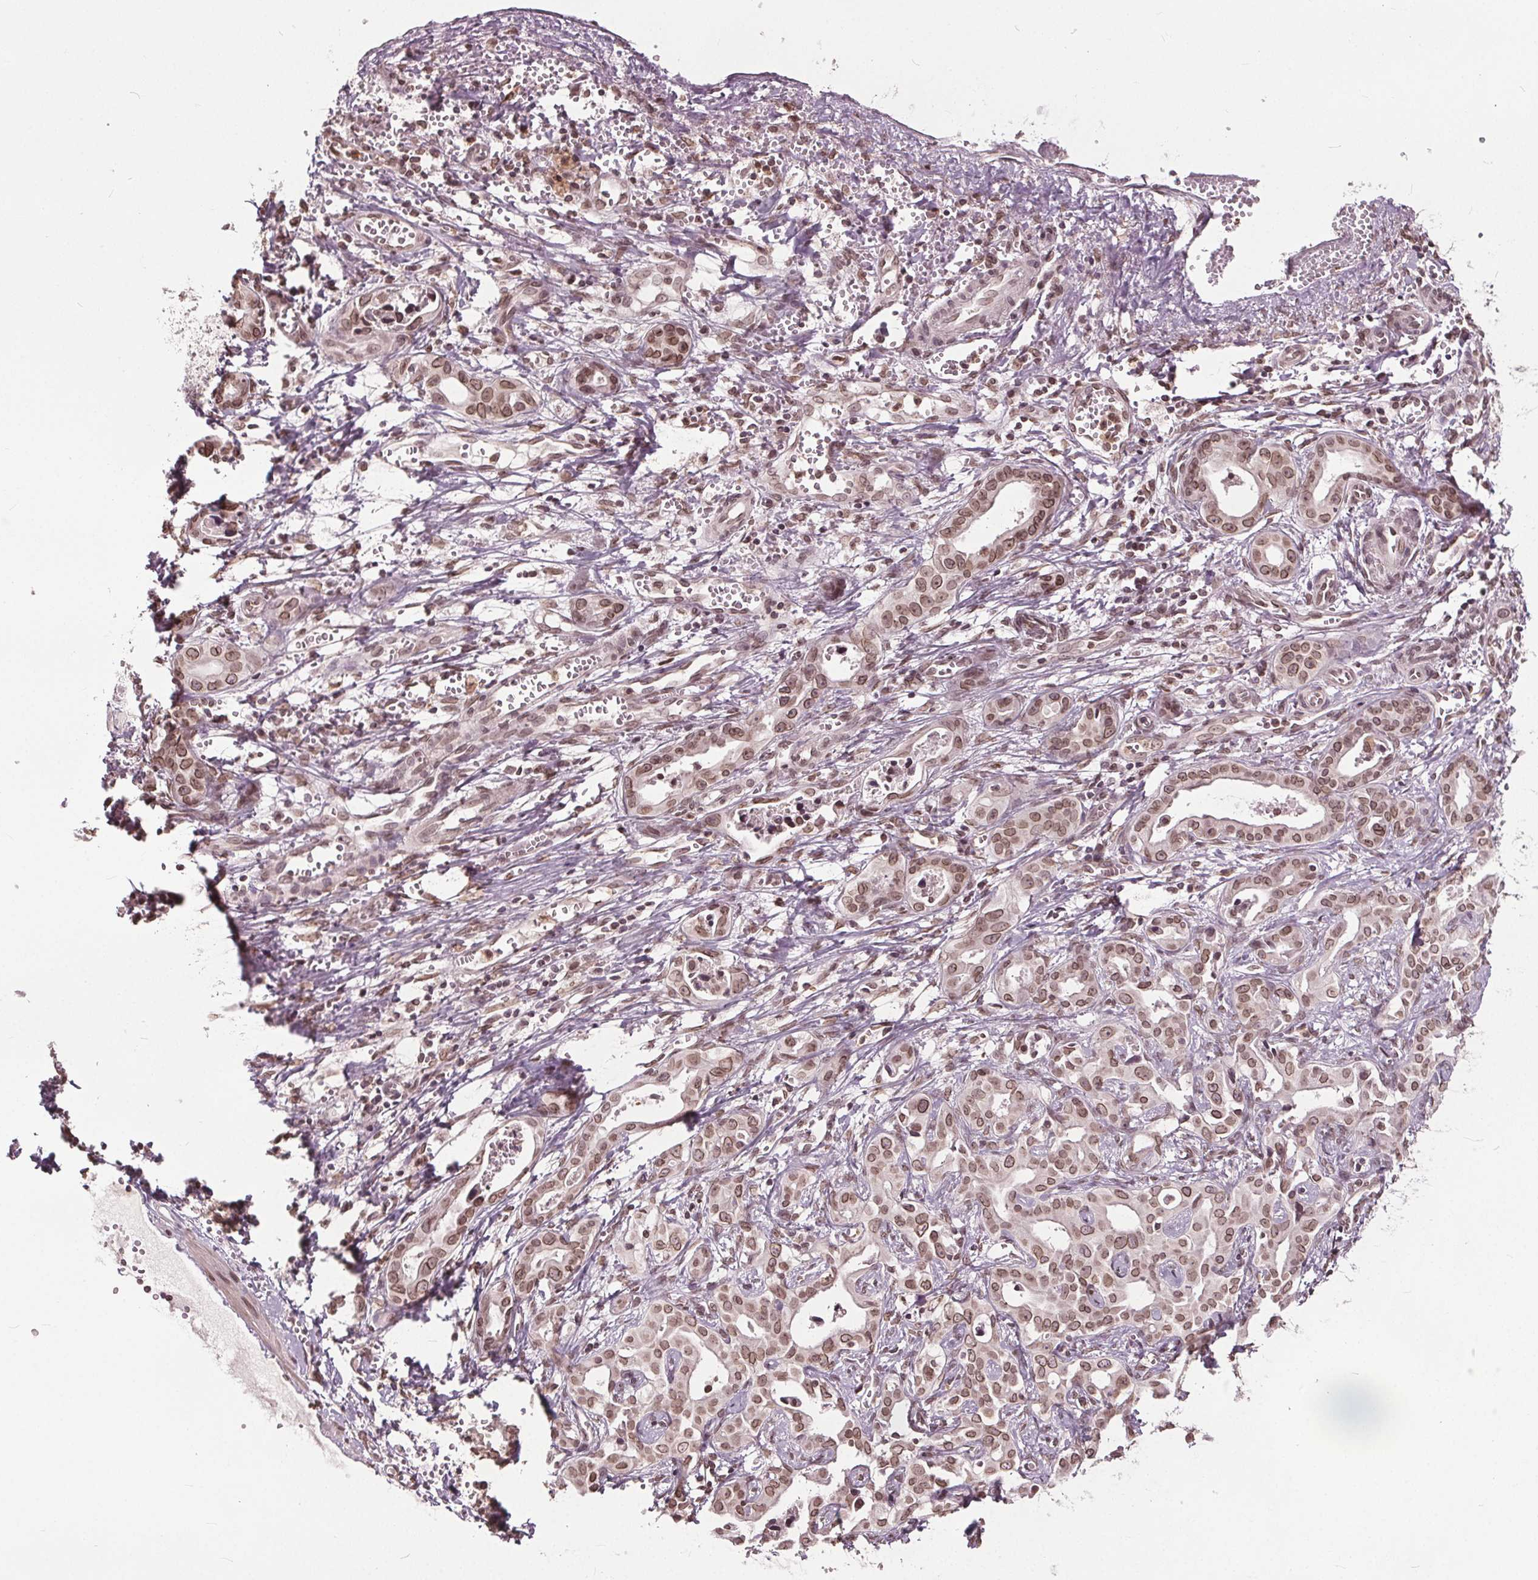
{"staining": {"intensity": "moderate", "quantity": ">75%", "location": "cytoplasmic/membranous,nuclear"}, "tissue": "liver cancer", "cell_type": "Tumor cells", "image_type": "cancer", "snomed": [{"axis": "morphology", "description": "Cholangiocarcinoma"}, {"axis": "topography", "description": "Liver"}], "caption": "Immunohistochemical staining of human cholangiocarcinoma (liver) reveals medium levels of moderate cytoplasmic/membranous and nuclear staining in approximately >75% of tumor cells.", "gene": "TTC39C", "patient": {"sex": "female", "age": 65}}